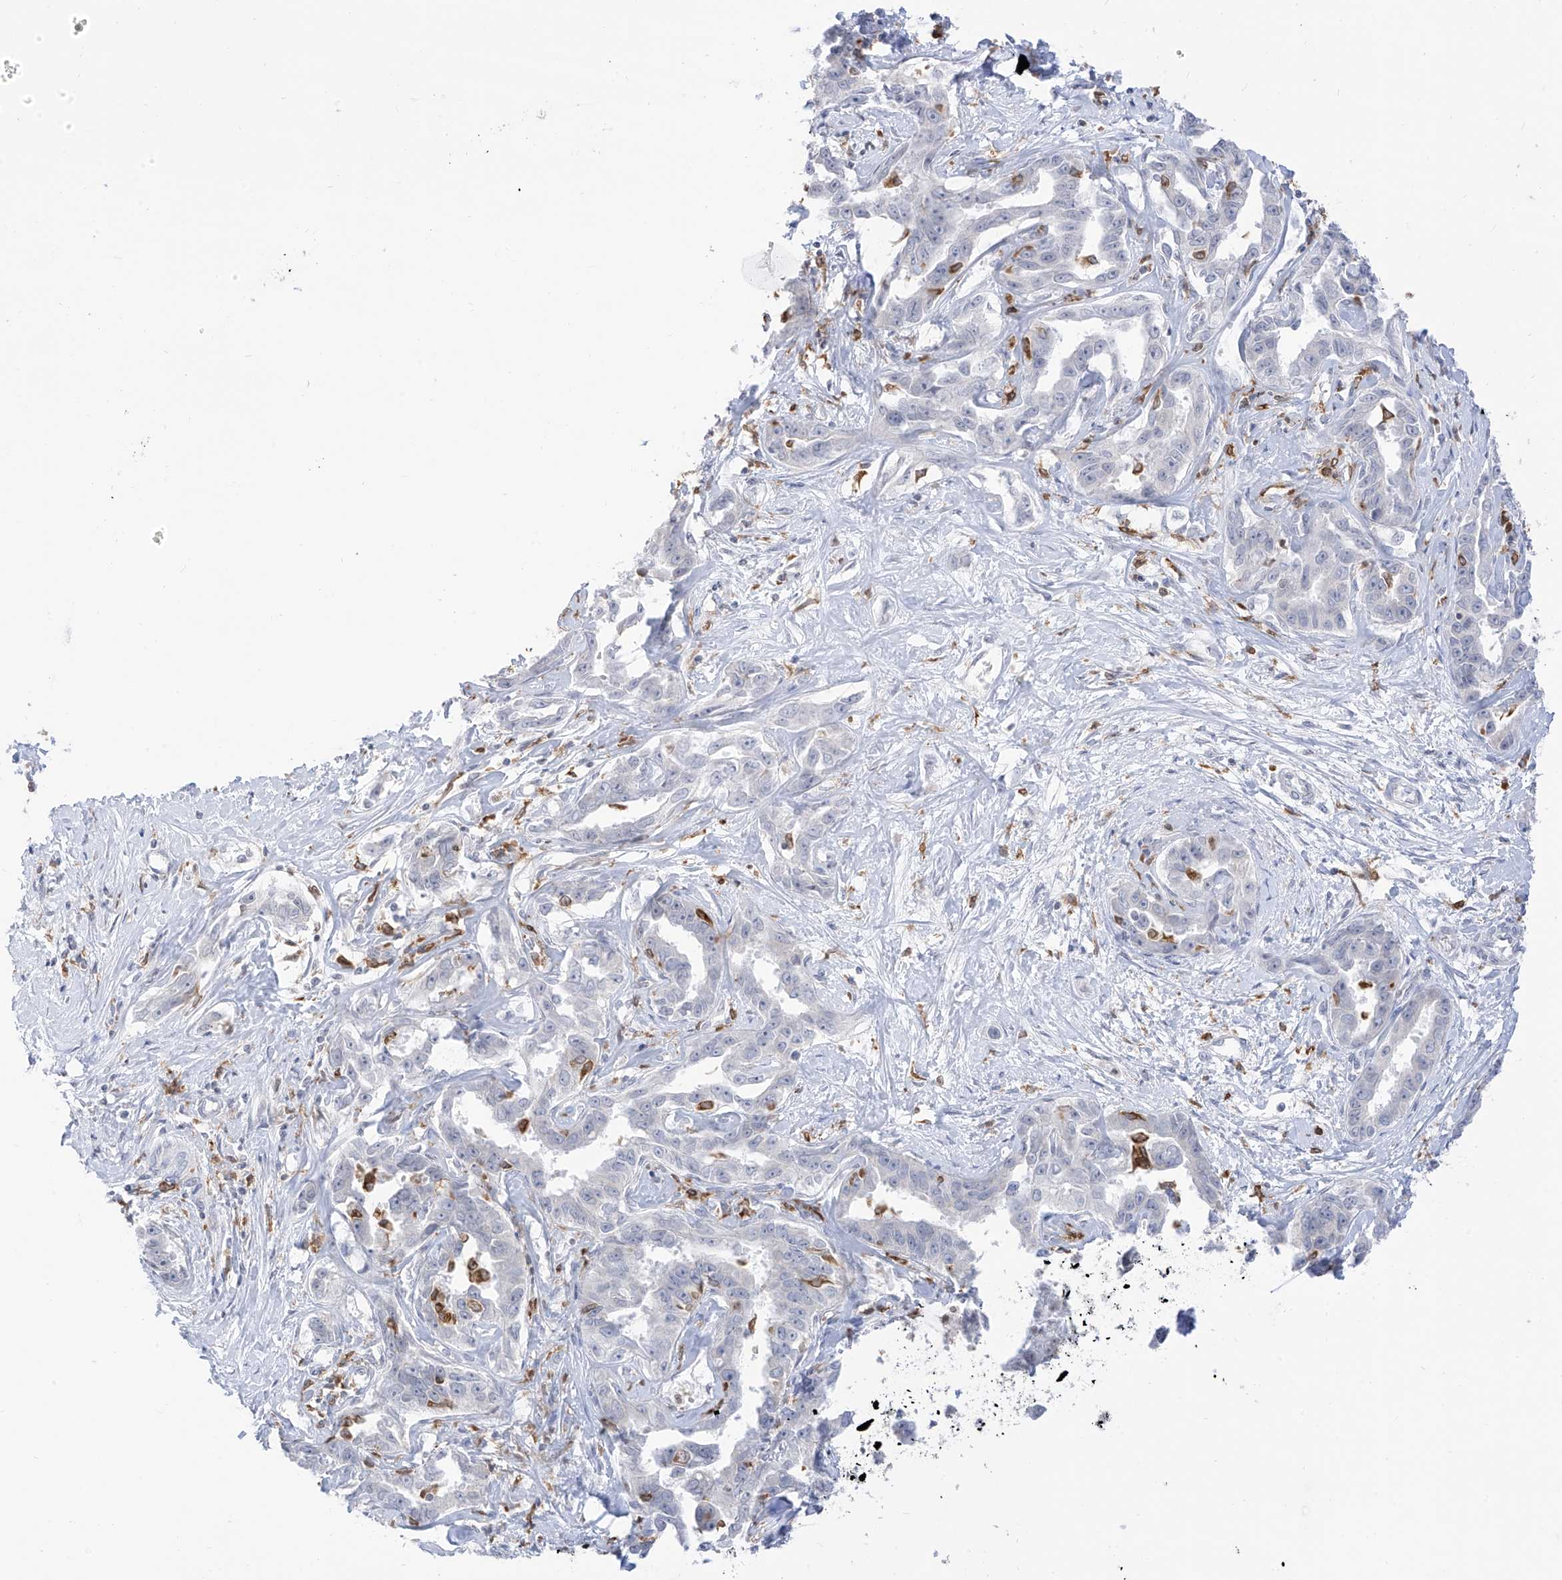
{"staining": {"intensity": "negative", "quantity": "none", "location": "none"}, "tissue": "liver cancer", "cell_type": "Tumor cells", "image_type": "cancer", "snomed": [{"axis": "morphology", "description": "Cholangiocarcinoma"}, {"axis": "topography", "description": "Liver"}], "caption": "There is no significant positivity in tumor cells of liver cancer (cholangiocarcinoma).", "gene": "TBXAS1", "patient": {"sex": "male", "age": 59}}